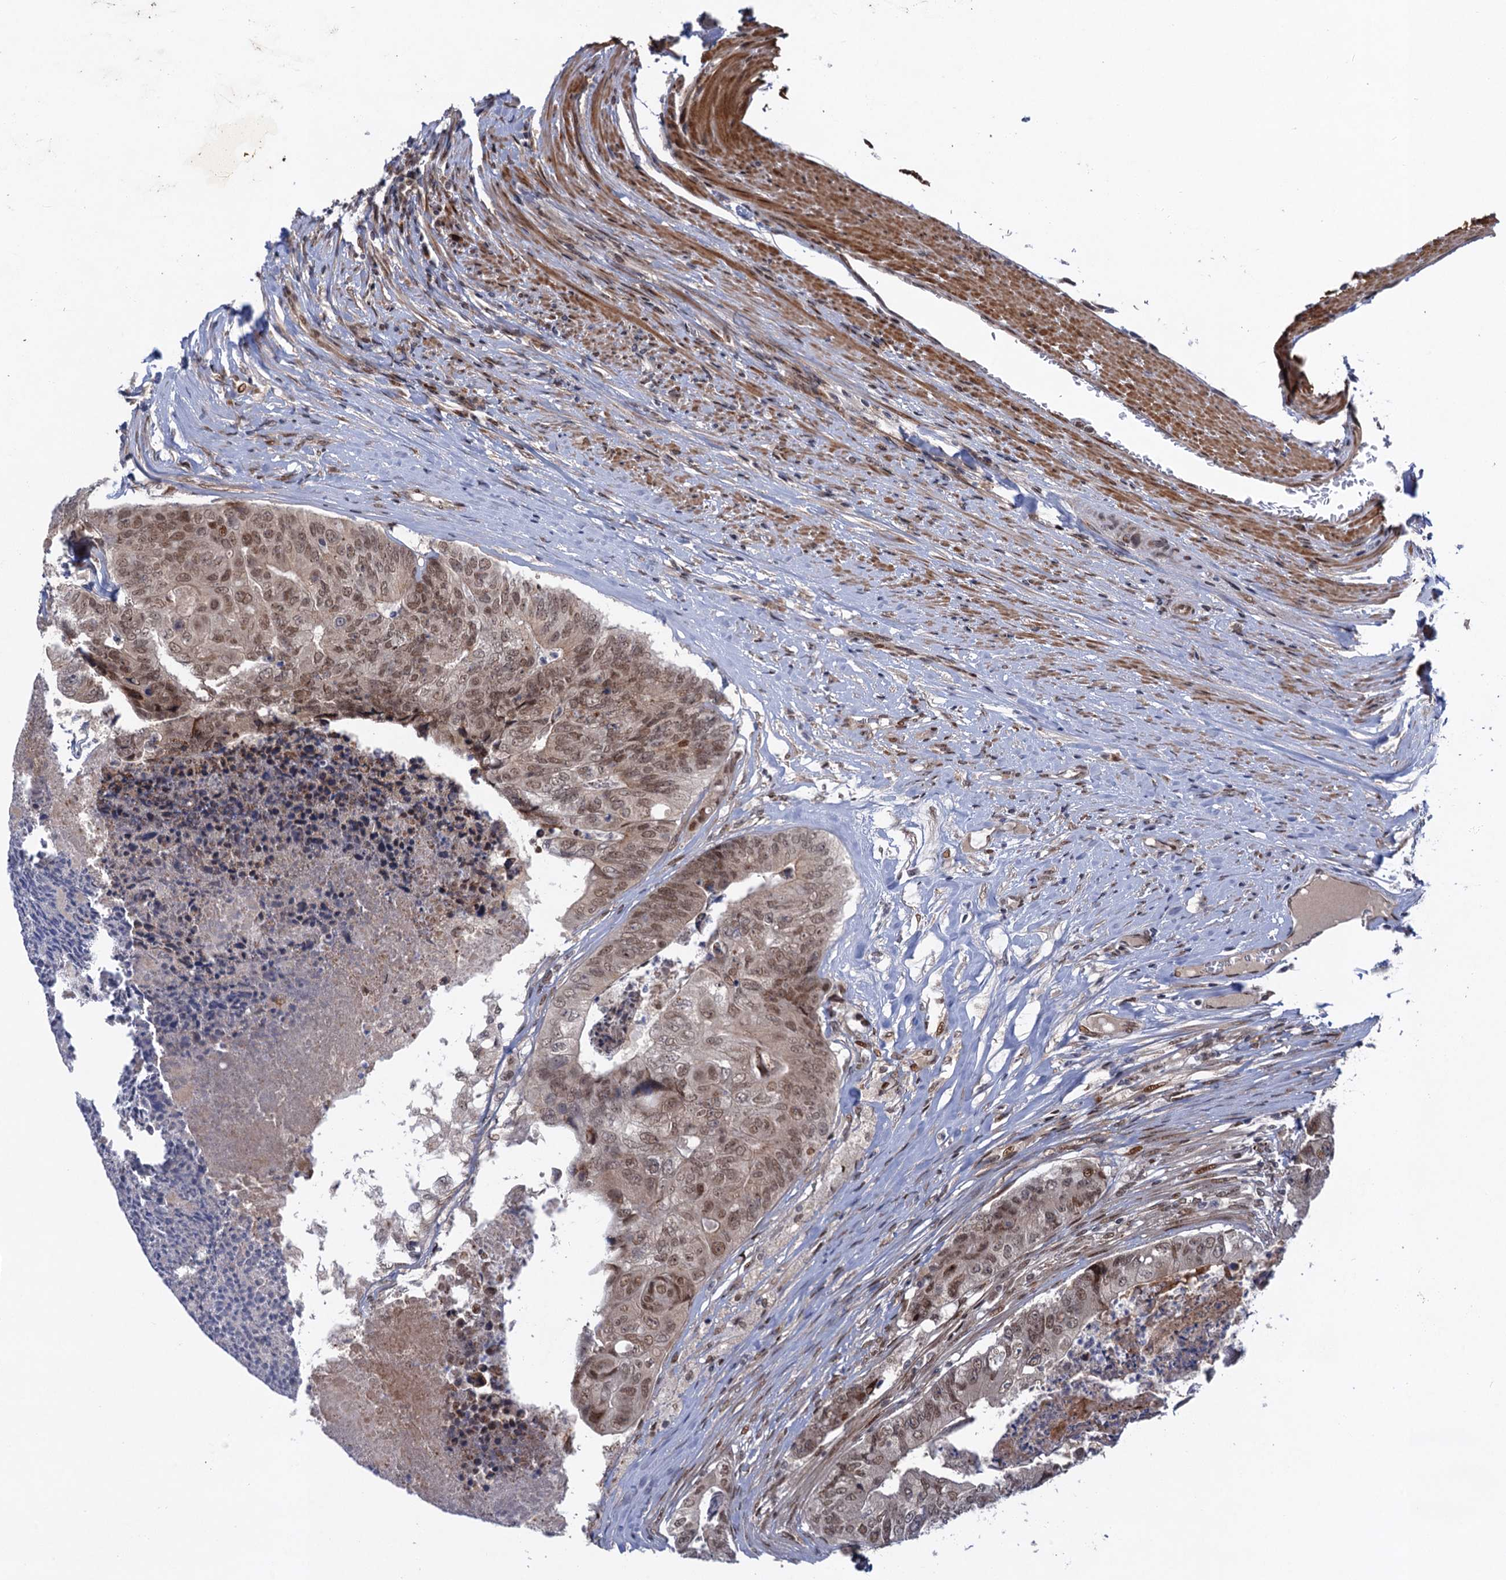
{"staining": {"intensity": "moderate", "quantity": ">75%", "location": "nuclear"}, "tissue": "colorectal cancer", "cell_type": "Tumor cells", "image_type": "cancer", "snomed": [{"axis": "morphology", "description": "Adenocarcinoma, NOS"}, {"axis": "topography", "description": "Colon"}], "caption": "Immunohistochemical staining of human adenocarcinoma (colorectal) reveals medium levels of moderate nuclear staining in approximately >75% of tumor cells. Nuclei are stained in blue.", "gene": "NEK8", "patient": {"sex": "female", "age": 67}}